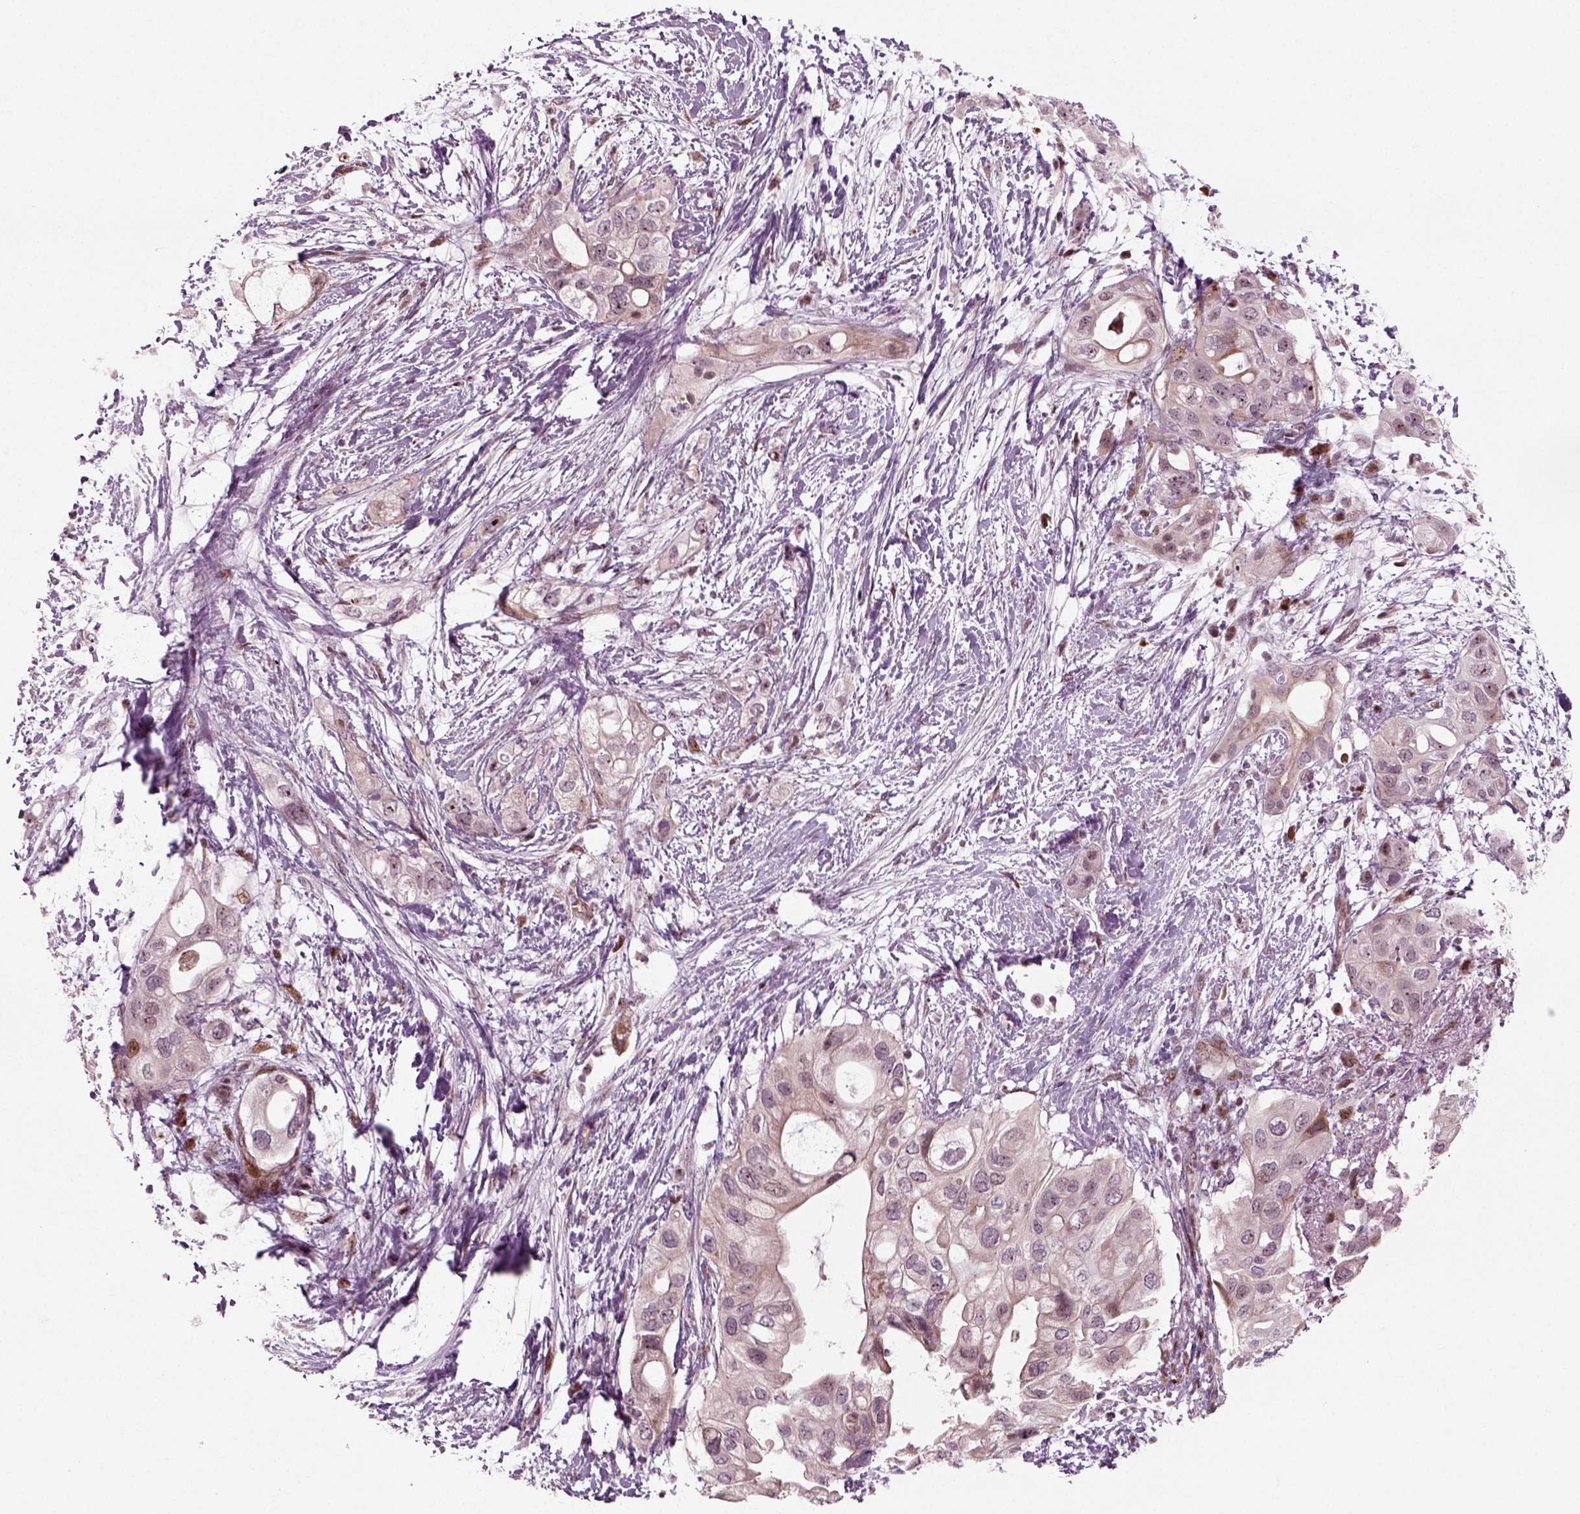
{"staining": {"intensity": "moderate", "quantity": "<25%", "location": "nuclear"}, "tissue": "pancreatic cancer", "cell_type": "Tumor cells", "image_type": "cancer", "snomed": [{"axis": "morphology", "description": "Adenocarcinoma, NOS"}, {"axis": "topography", "description": "Pancreas"}], "caption": "Protein staining shows moderate nuclear positivity in about <25% of tumor cells in adenocarcinoma (pancreatic).", "gene": "CDC14A", "patient": {"sex": "female", "age": 72}}